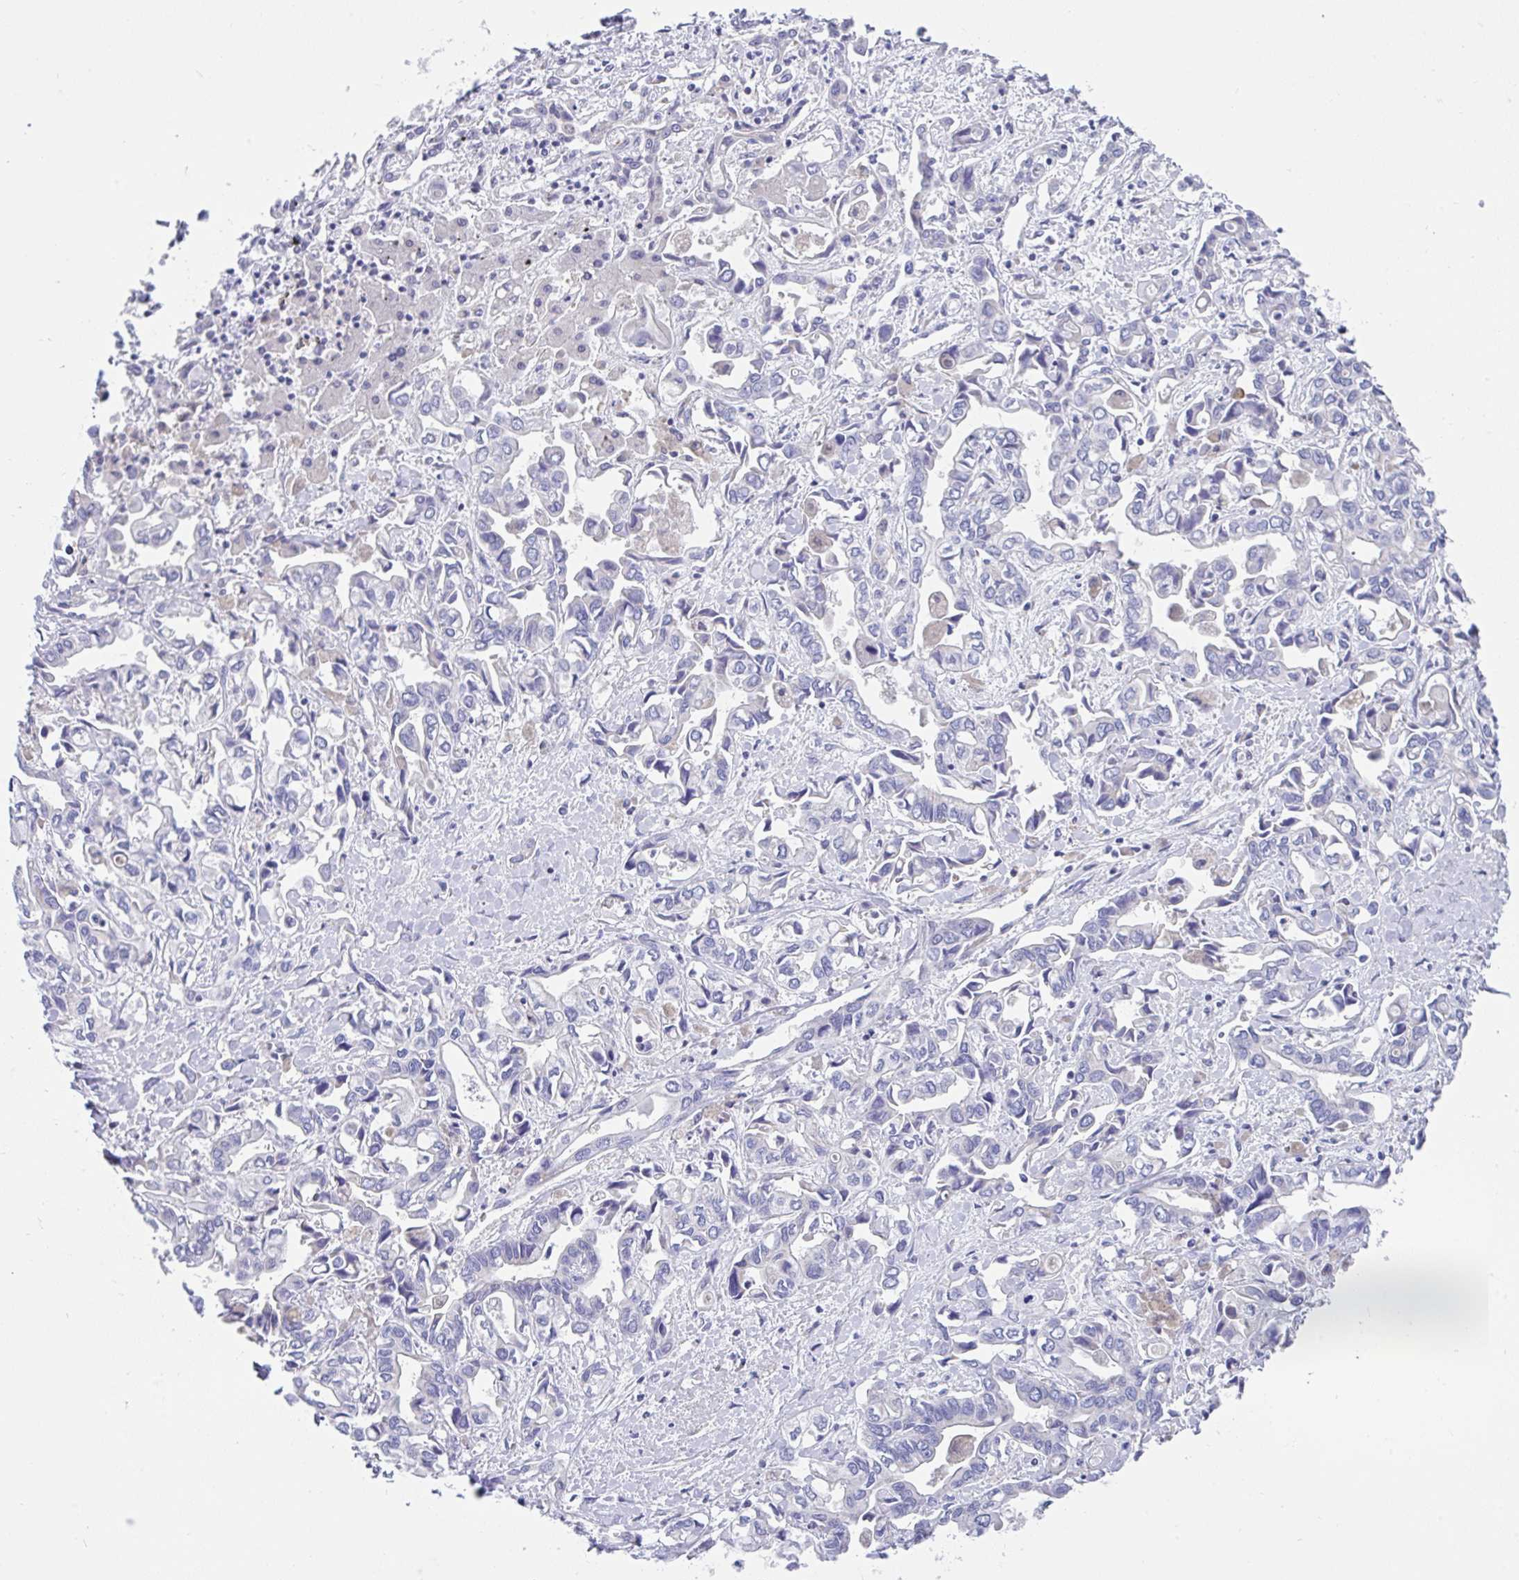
{"staining": {"intensity": "negative", "quantity": "none", "location": "none"}, "tissue": "liver cancer", "cell_type": "Tumor cells", "image_type": "cancer", "snomed": [{"axis": "morphology", "description": "Cholangiocarcinoma"}, {"axis": "topography", "description": "Liver"}], "caption": "Human cholangiocarcinoma (liver) stained for a protein using immunohistochemistry (IHC) reveals no staining in tumor cells.", "gene": "CCSAP", "patient": {"sex": "female", "age": 64}}